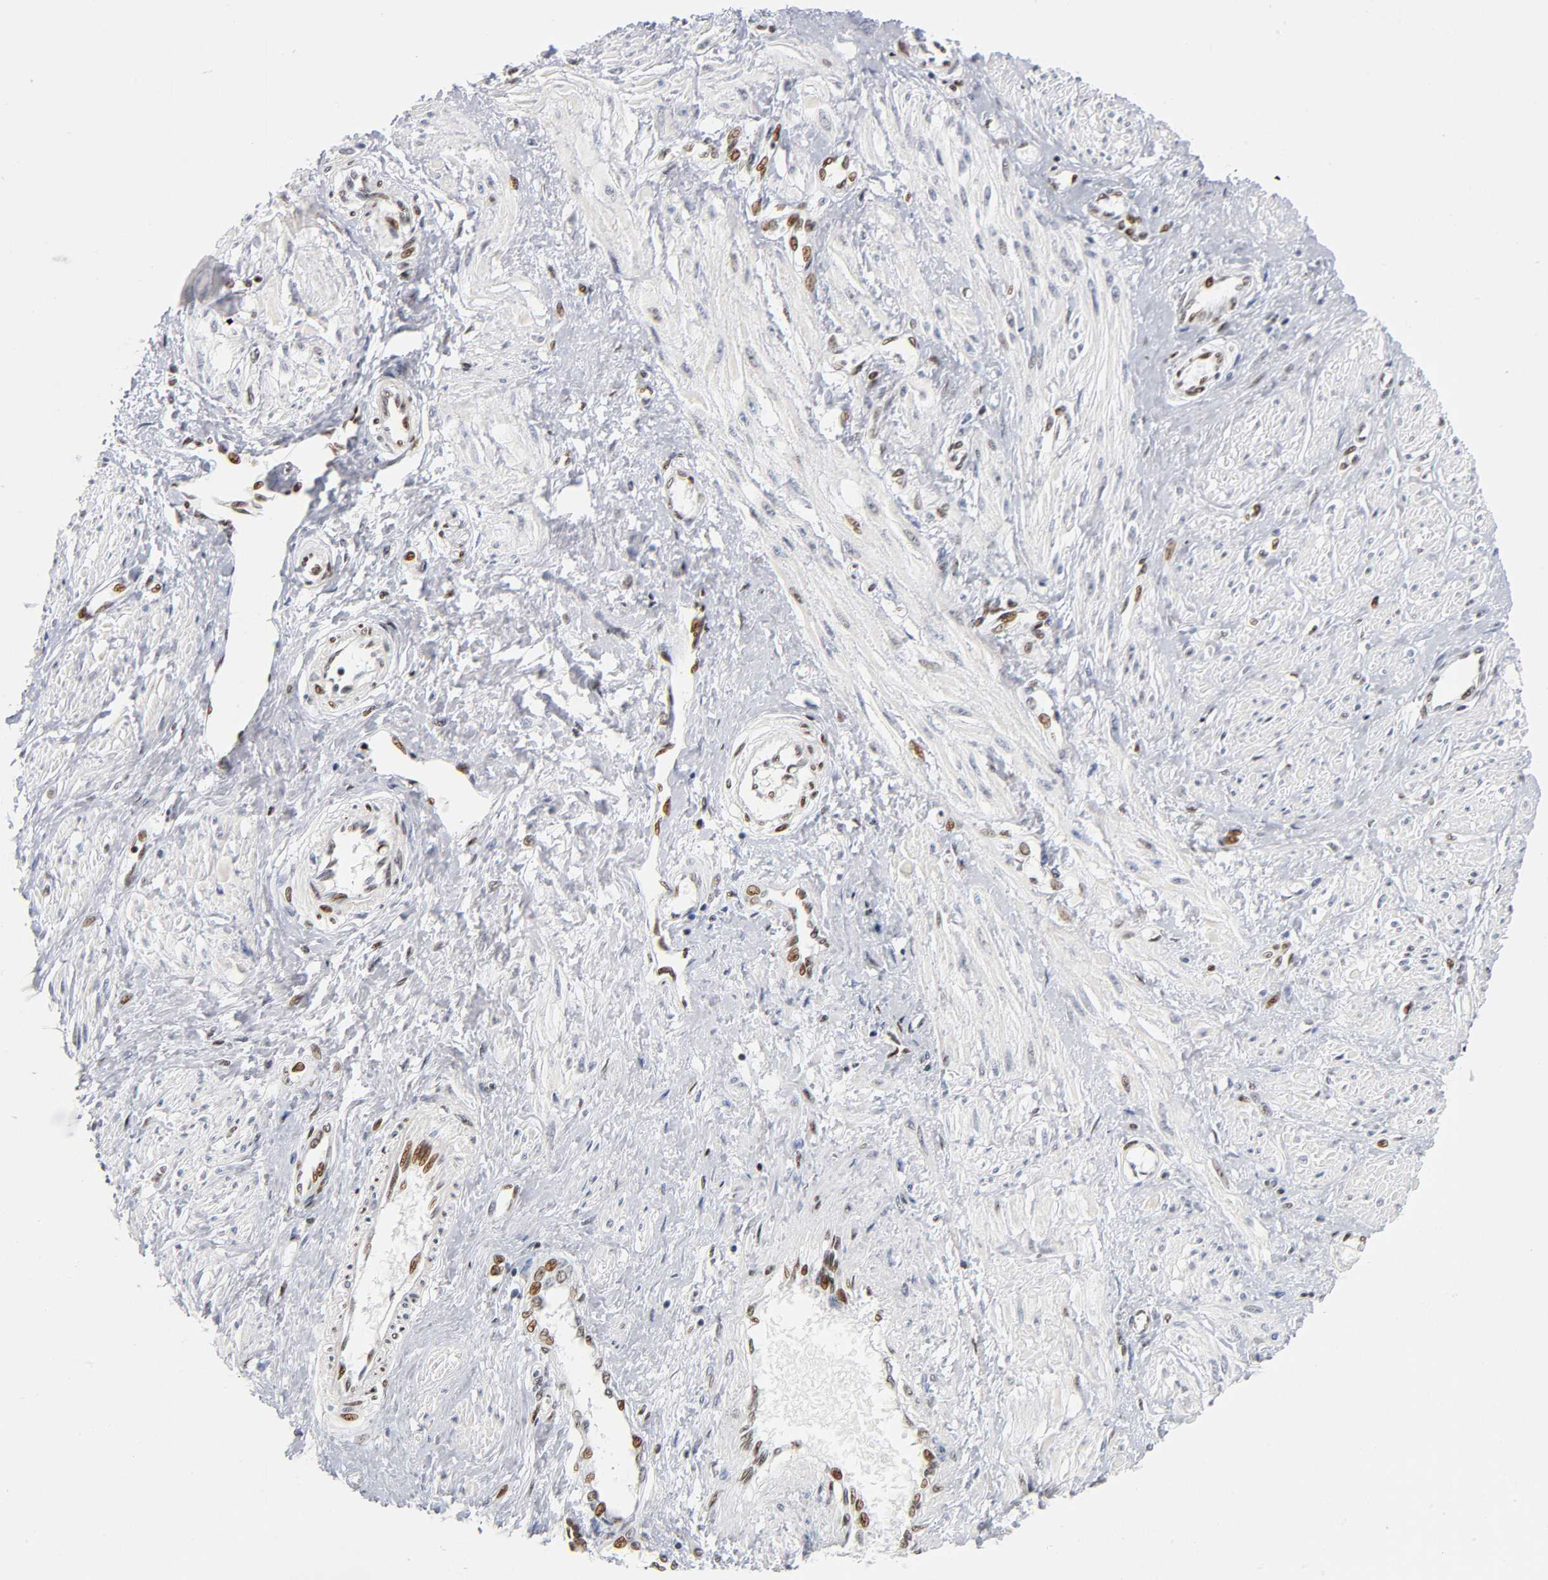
{"staining": {"intensity": "moderate", "quantity": ">75%", "location": "nuclear"}, "tissue": "smooth muscle", "cell_type": "Smooth muscle cells", "image_type": "normal", "snomed": [{"axis": "morphology", "description": "Normal tissue, NOS"}, {"axis": "topography", "description": "Smooth muscle"}, {"axis": "topography", "description": "Uterus"}], "caption": "Smooth muscle cells show moderate nuclear positivity in about >75% of cells in unremarkable smooth muscle.", "gene": "SP3", "patient": {"sex": "female", "age": 39}}